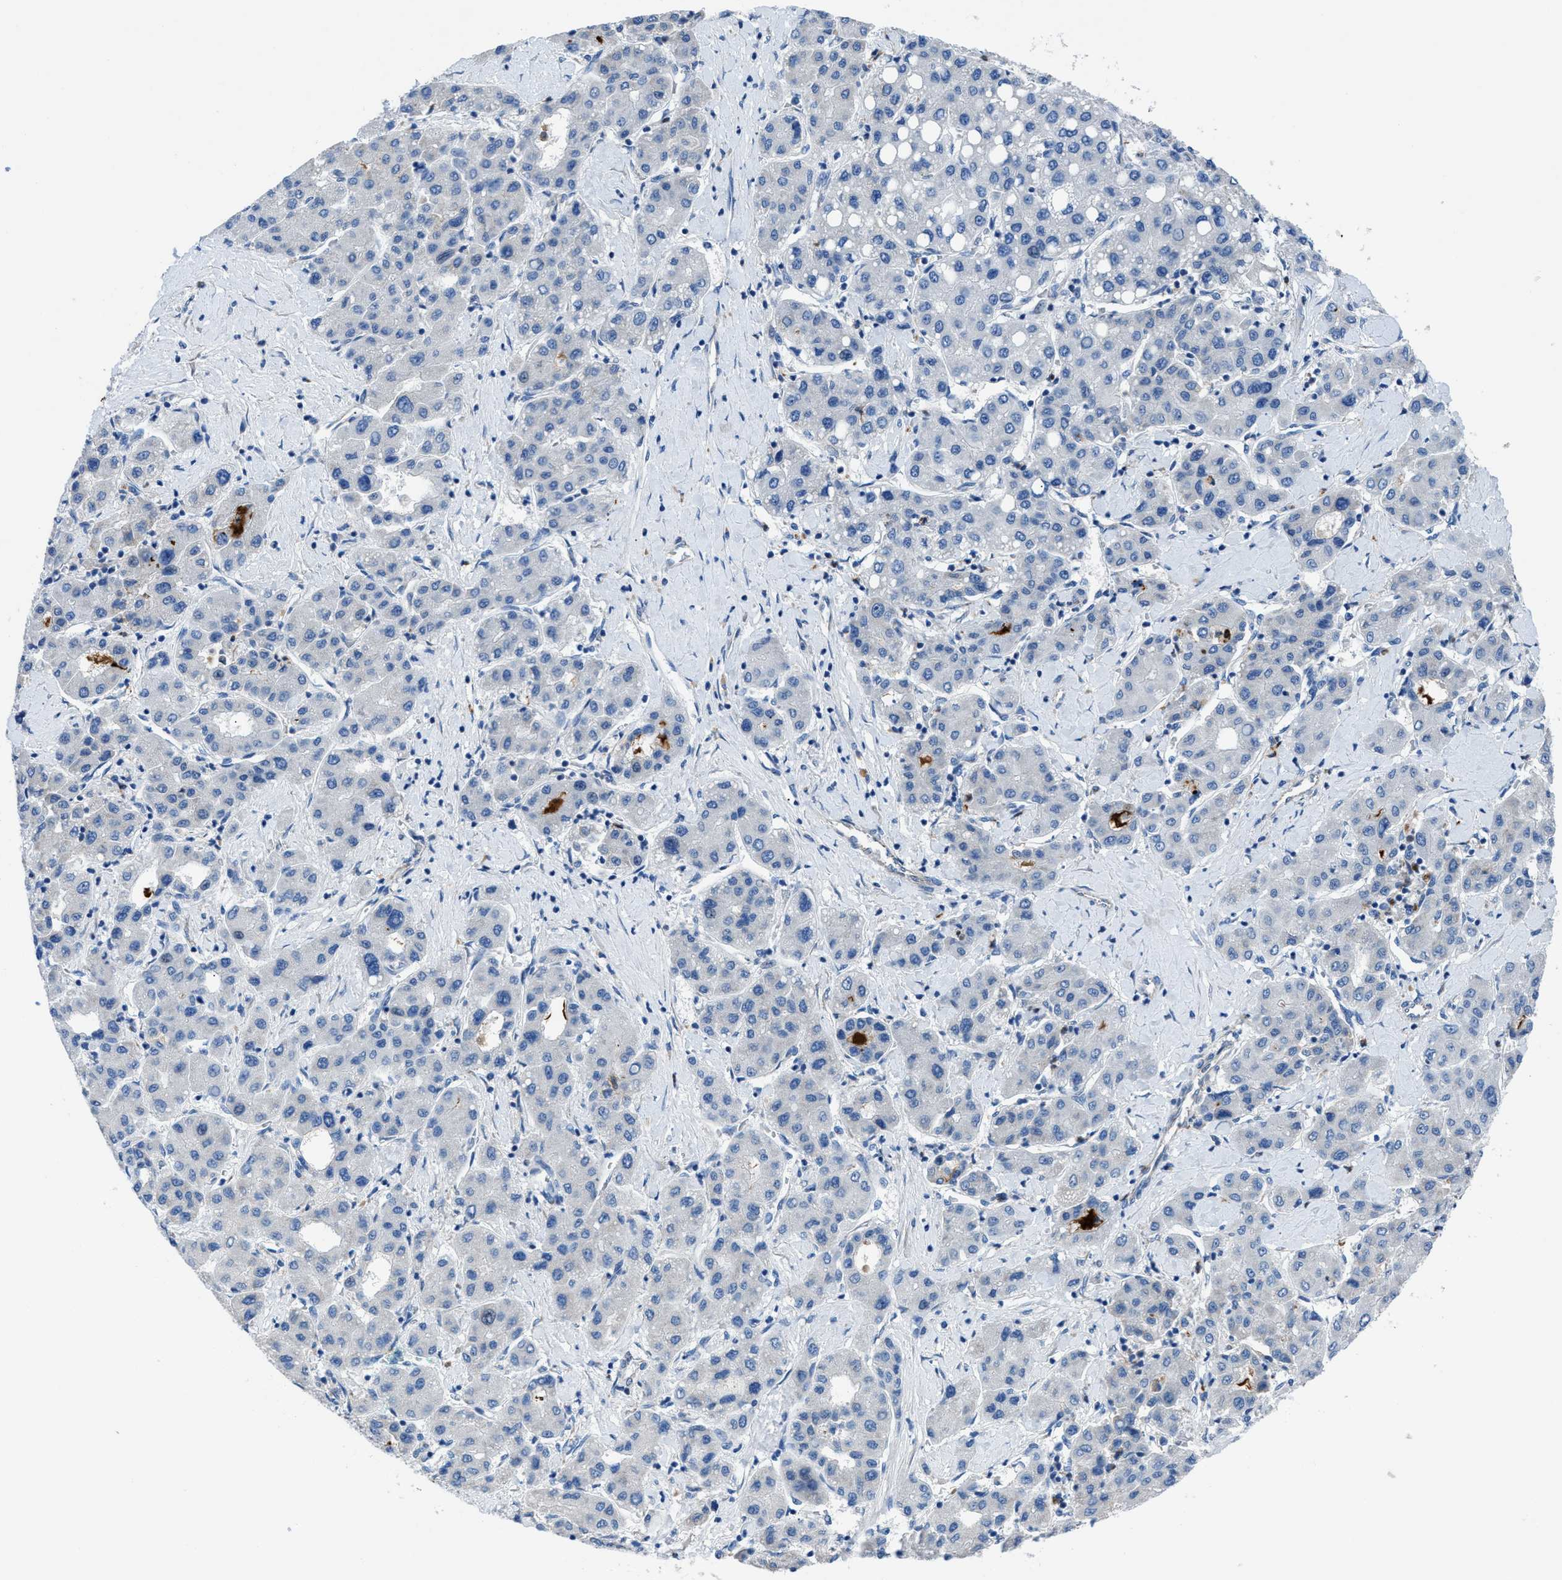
{"staining": {"intensity": "negative", "quantity": "none", "location": "none"}, "tissue": "liver cancer", "cell_type": "Tumor cells", "image_type": "cancer", "snomed": [{"axis": "morphology", "description": "Carcinoma, Hepatocellular, NOS"}, {"axis": "topography", "description": "Liver"}], "caption": "Tumor cells are negative for protein expression in human liver cancer.", "gene": "ITPR1", "patient": {"sex": "male", "age": 65}}